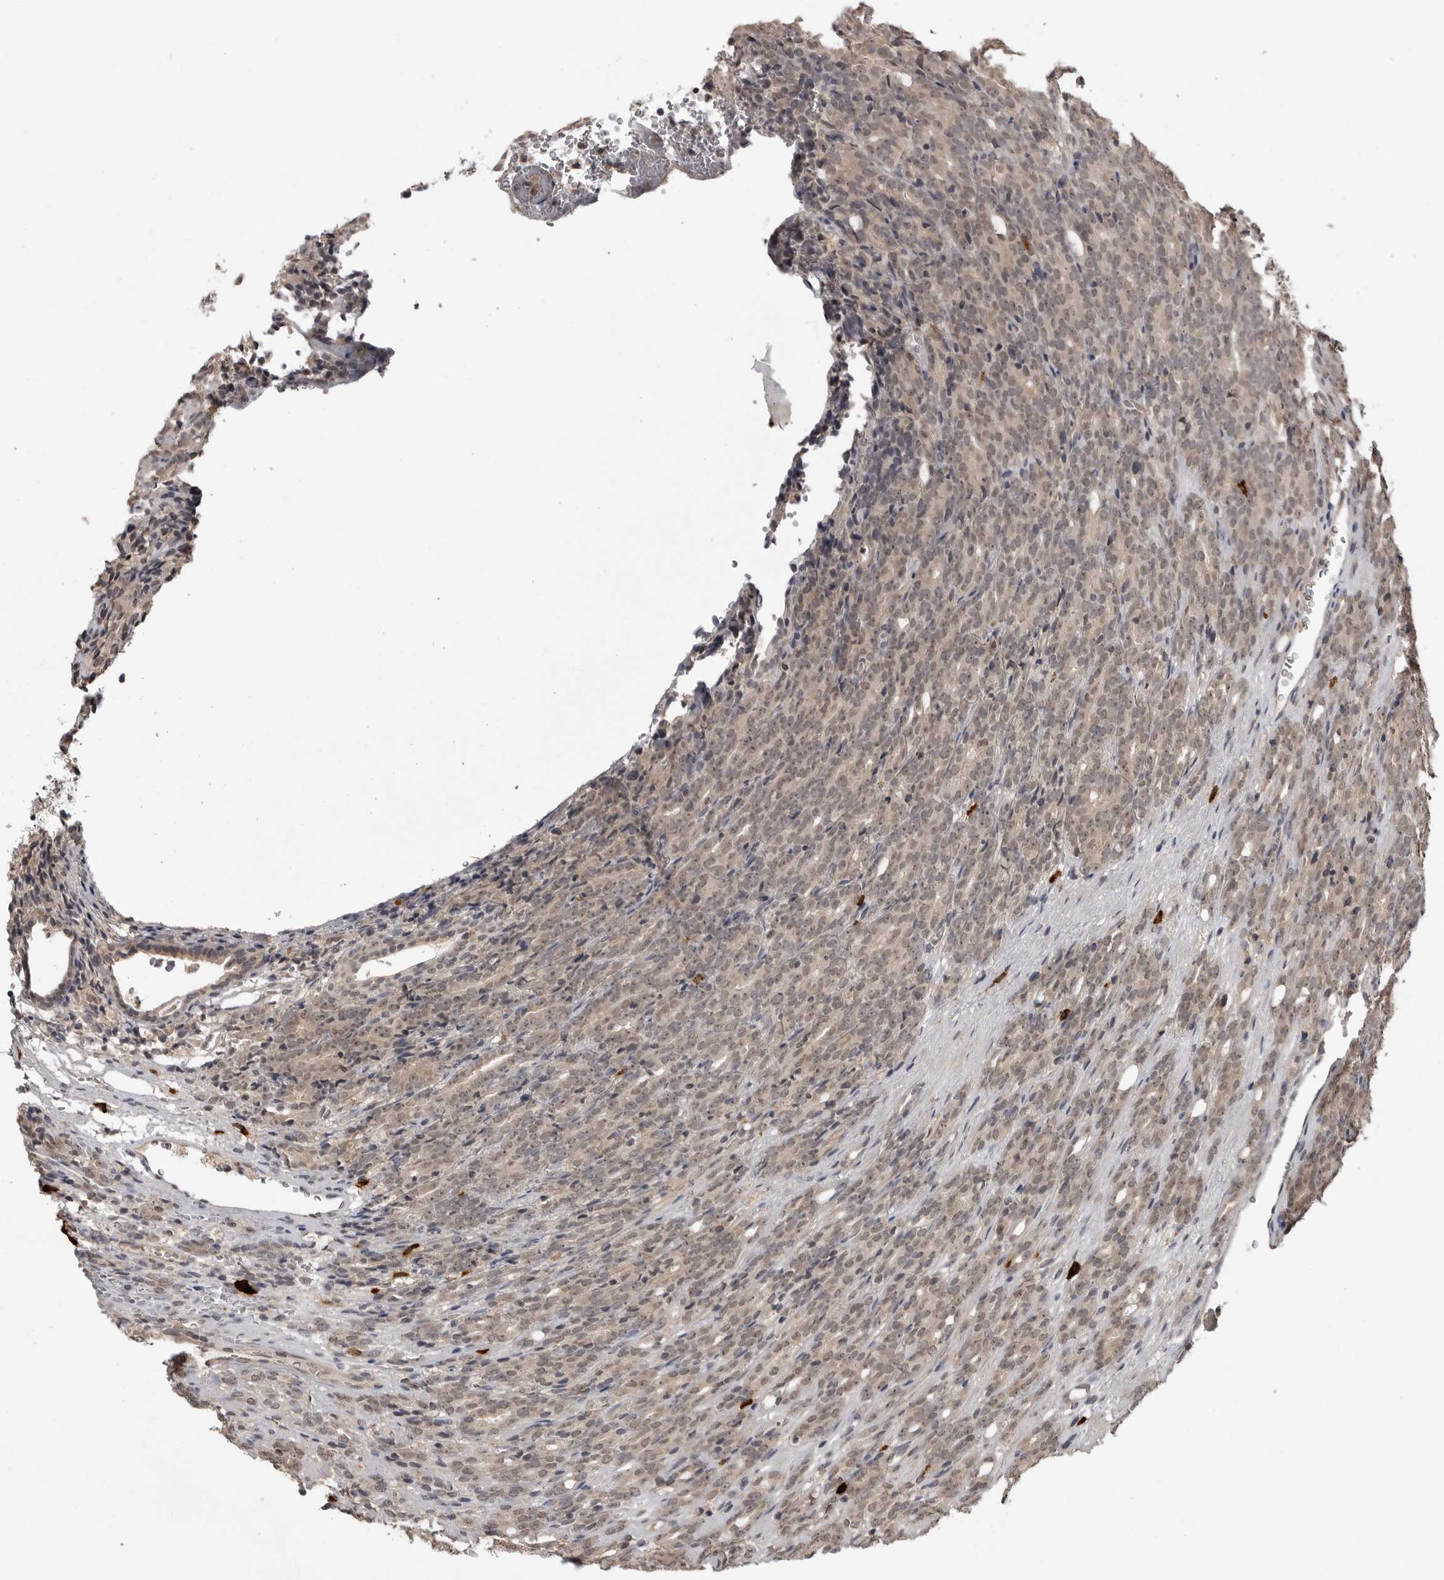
{"staining": {"intensity": "weak", "quantity": "25%-75%", "location": "cytoplasmic/membranous,nuclear"}, "tissue": "prostate cancer", "cell_type": "Tumor cells", "image_type": "cancer", "snomed": [{"axis": "morphology", "description": "Adenocarcinoma, High grade"}, {"axis": "topography", "description": "Prostate"}], "caption": "High-grade adenocarcinoma (prostate) stained with DAB immunohistochemistry (IHC) demonstrates low levels of weak cytoplasmic/membranous and nuclear expression in approximately 25%-75% of tumor cells. (DAB (3,3'-diaminobenzidine) IHC, brown staining for protein, blue staining for nuclei).", "gene": "IL24", "patient": {"sex": "male", "age": 62}}